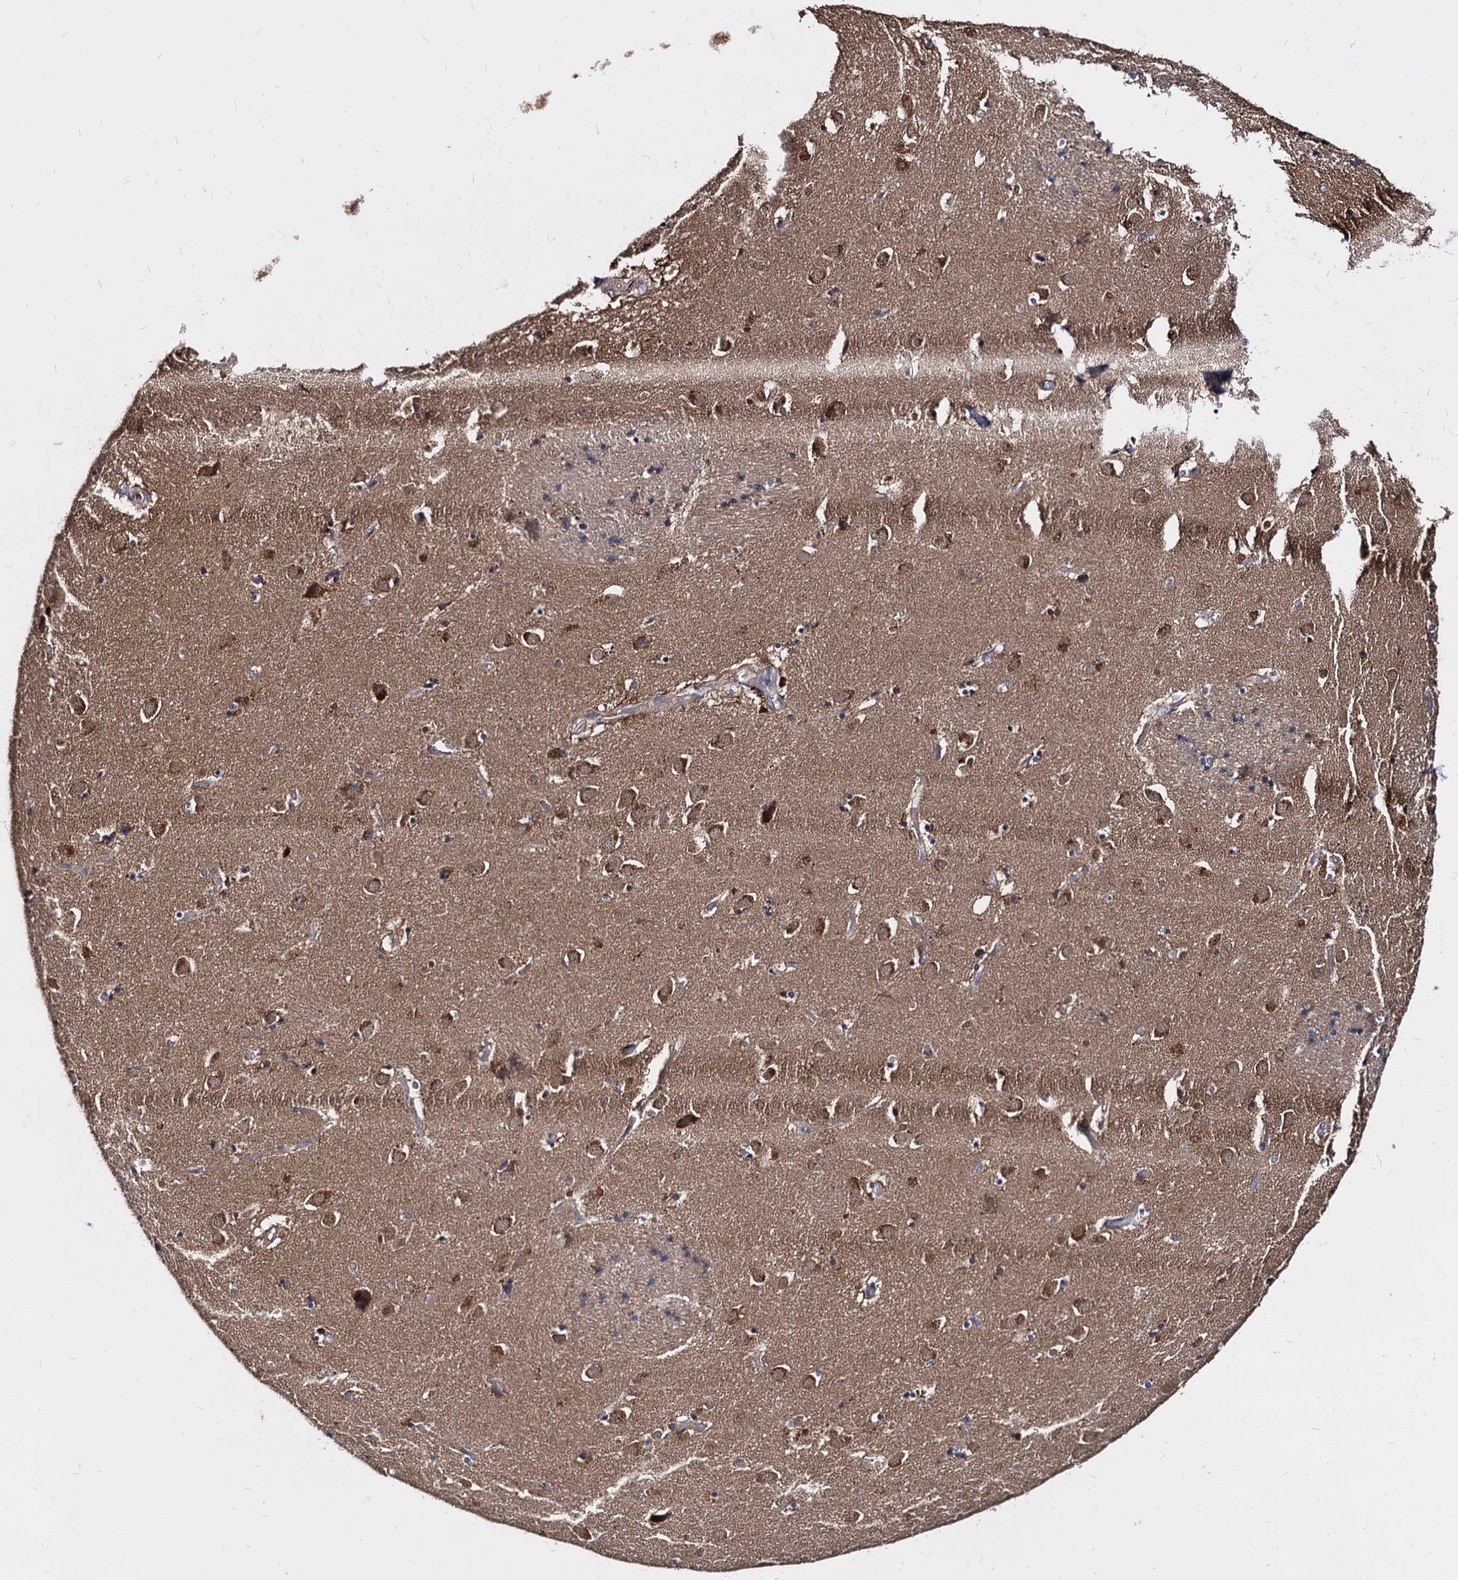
{"staining": {"intensity": "negative", "quantity": "none", "location": "none"}, "tissue": "caudate", "cell_type": "Glial cells", "image_type": "normal", "snomed": [{"axis": "morphology", "description": "Normal tissue, NOS"}, {"axis": "topography", "description": "Lateral ventricle wall"}], "caption": "Glial cells are negative for brown protein staining in benign caudate. The staining was performed using DAB to visualize the protein expression in brown, while the nuclei were stained in blue with hematoxylin (Magnification: 20x).", "gene": "NME1", "patient": {"sex": "male", "age": 70}}